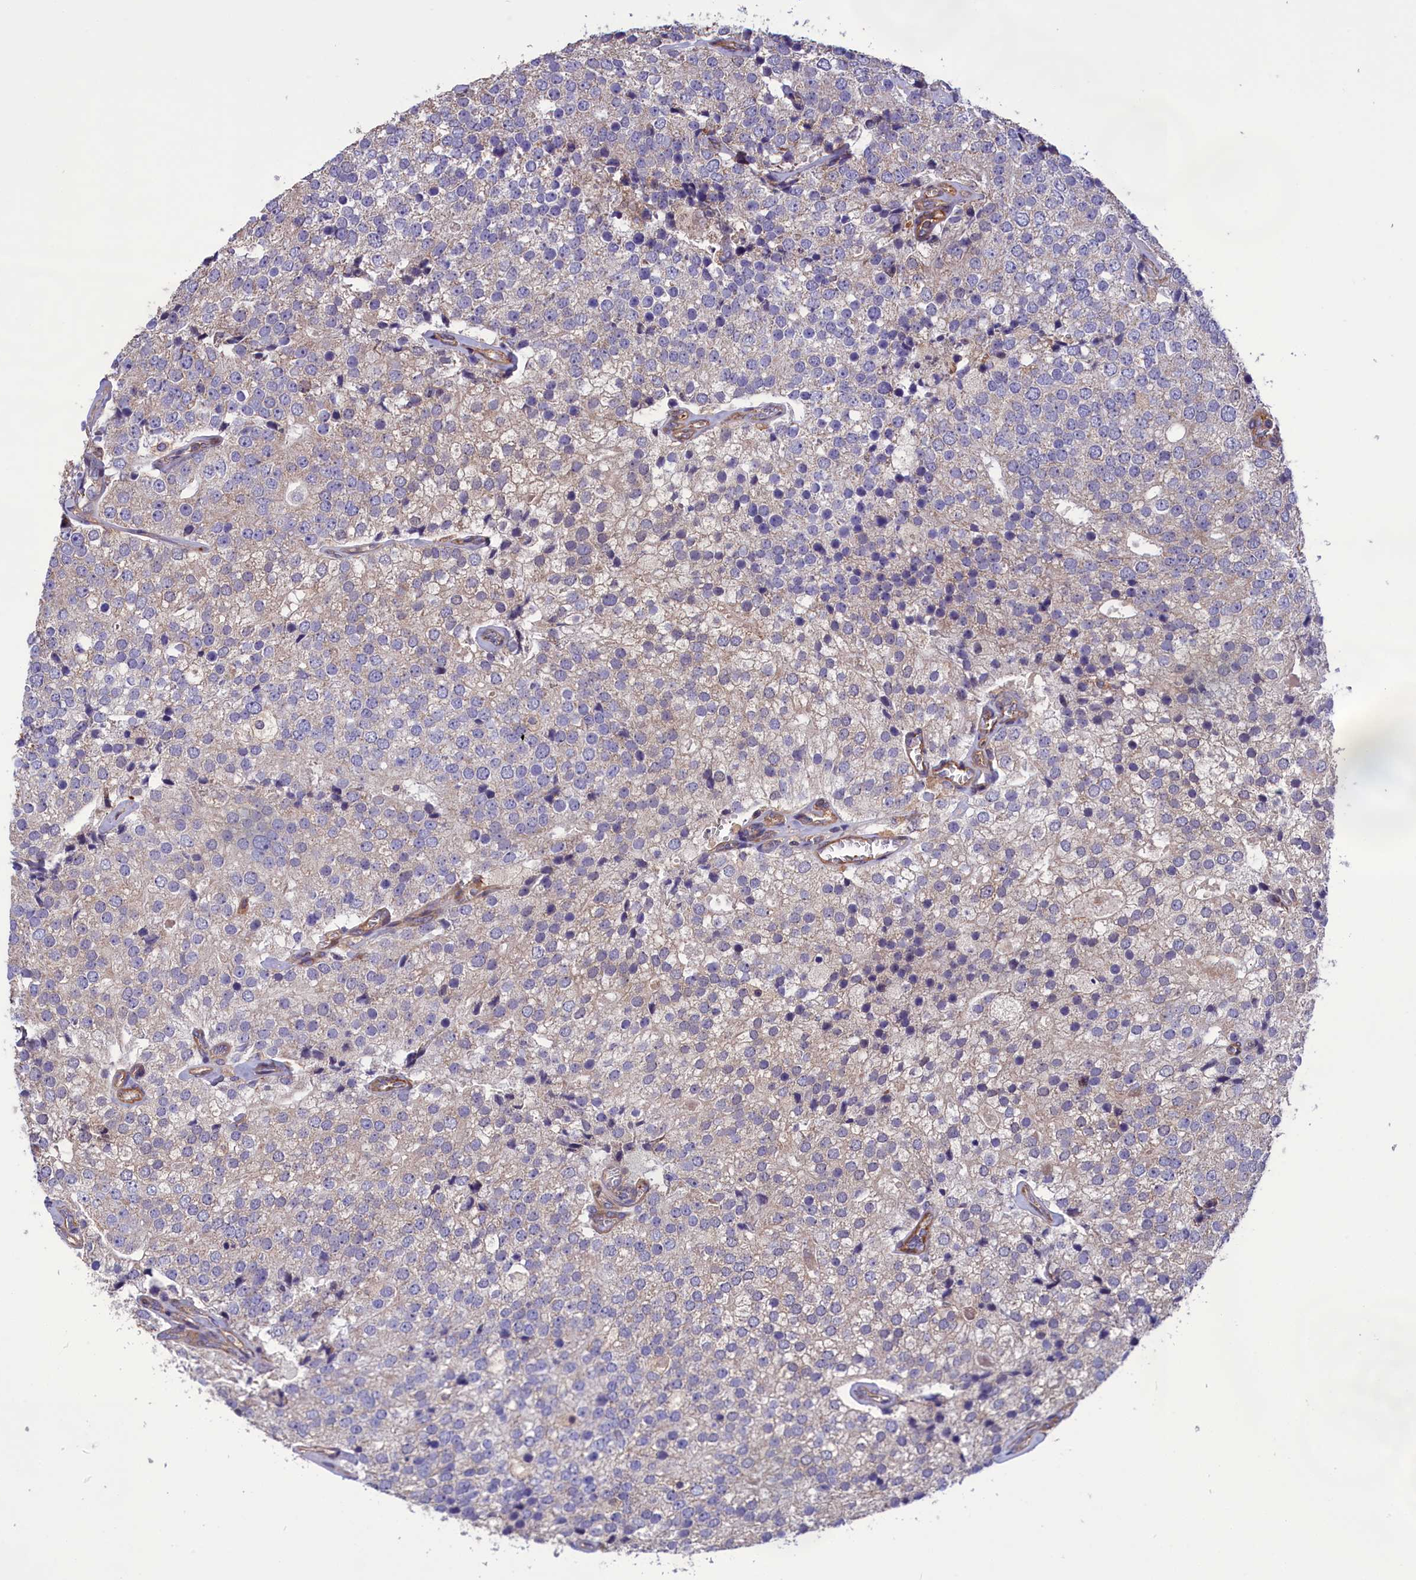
{"staining": {"intensity": "negative", "quantity": "none", "location": "none"}, "tissue": "prostate cancer", "cell_type": "Tumor cells", "image_type": "cancer", "snomed": [{"axis": "morphology", "description": "Adenocarcinoma, High grade"}, {"axis": "topography", "description": "Prostate"}], "caption": "Immunohistochemistry photomicrograph of human high-grade adenocarcinoma (prostate) stained for a protein (brown), which demonstrates no positivity in tumor cells. (DAB IHC visualized using brightfield microscopy, high magnification).", "gene": "AMDHD2", "patient": {"sex": "male", "age": 49}}